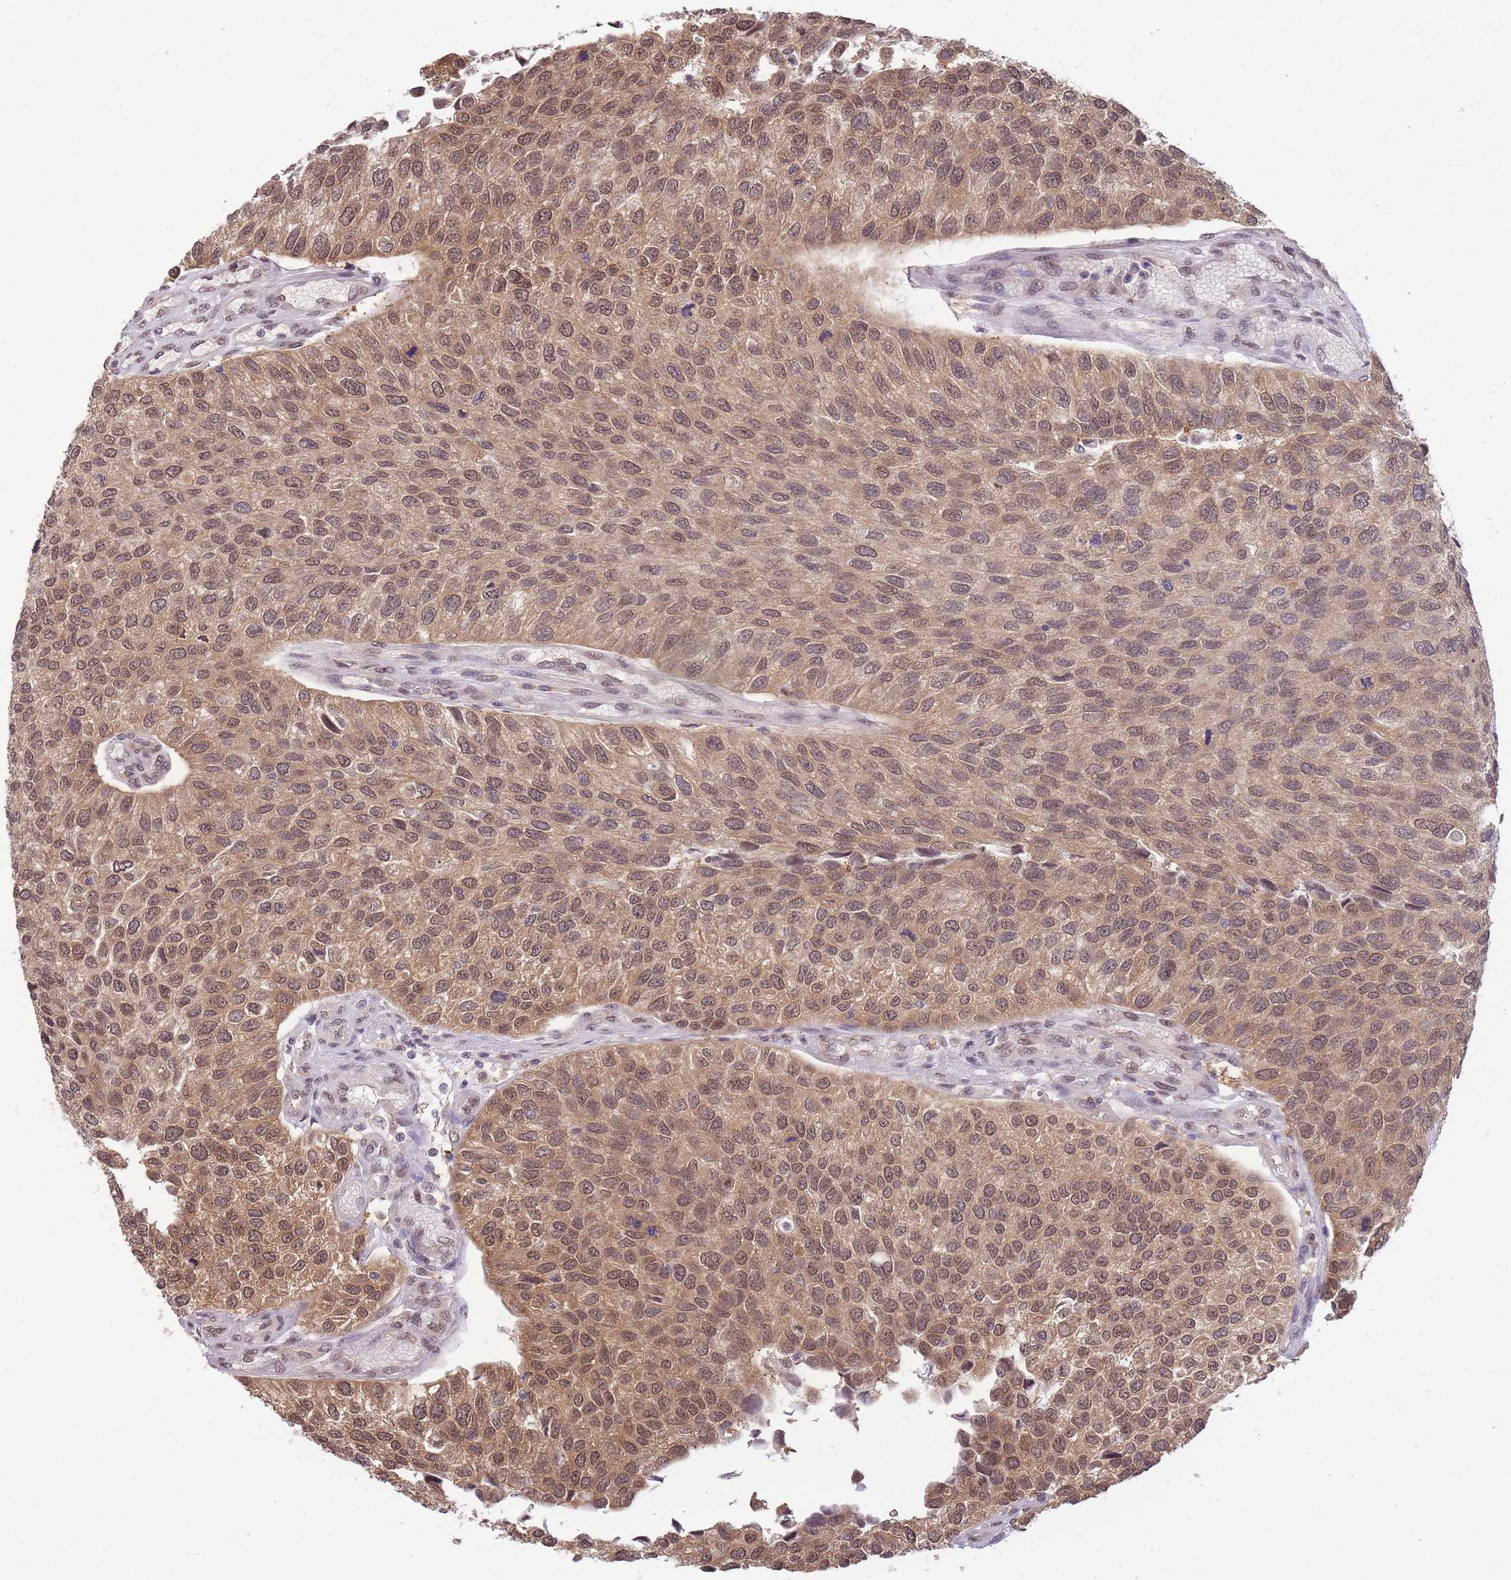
{"staining": {"intensity": "moderate", "quantity": "25%-75%", "location": "cytoplasmic/membranous,nuclear"}, "tissue": "urothelial cancer", "cell_type": "Tumor cells", "image_type": "cancer", "snomed": [{"axis": "morphology", "description": "Urothelial carcinoma, NOS"}, {"axis": "topography", "description": "Urinary bladder"}], "caption": "Approximately 25%-75% of tumor cells in transitional cell carcinoma display moderate cytoplasmic/membranous and nuclear protein expression as visualized by brown immunohistochemical staining.", "gene": "CDIP1", "patient": {"sex": "male", "age": 55}}